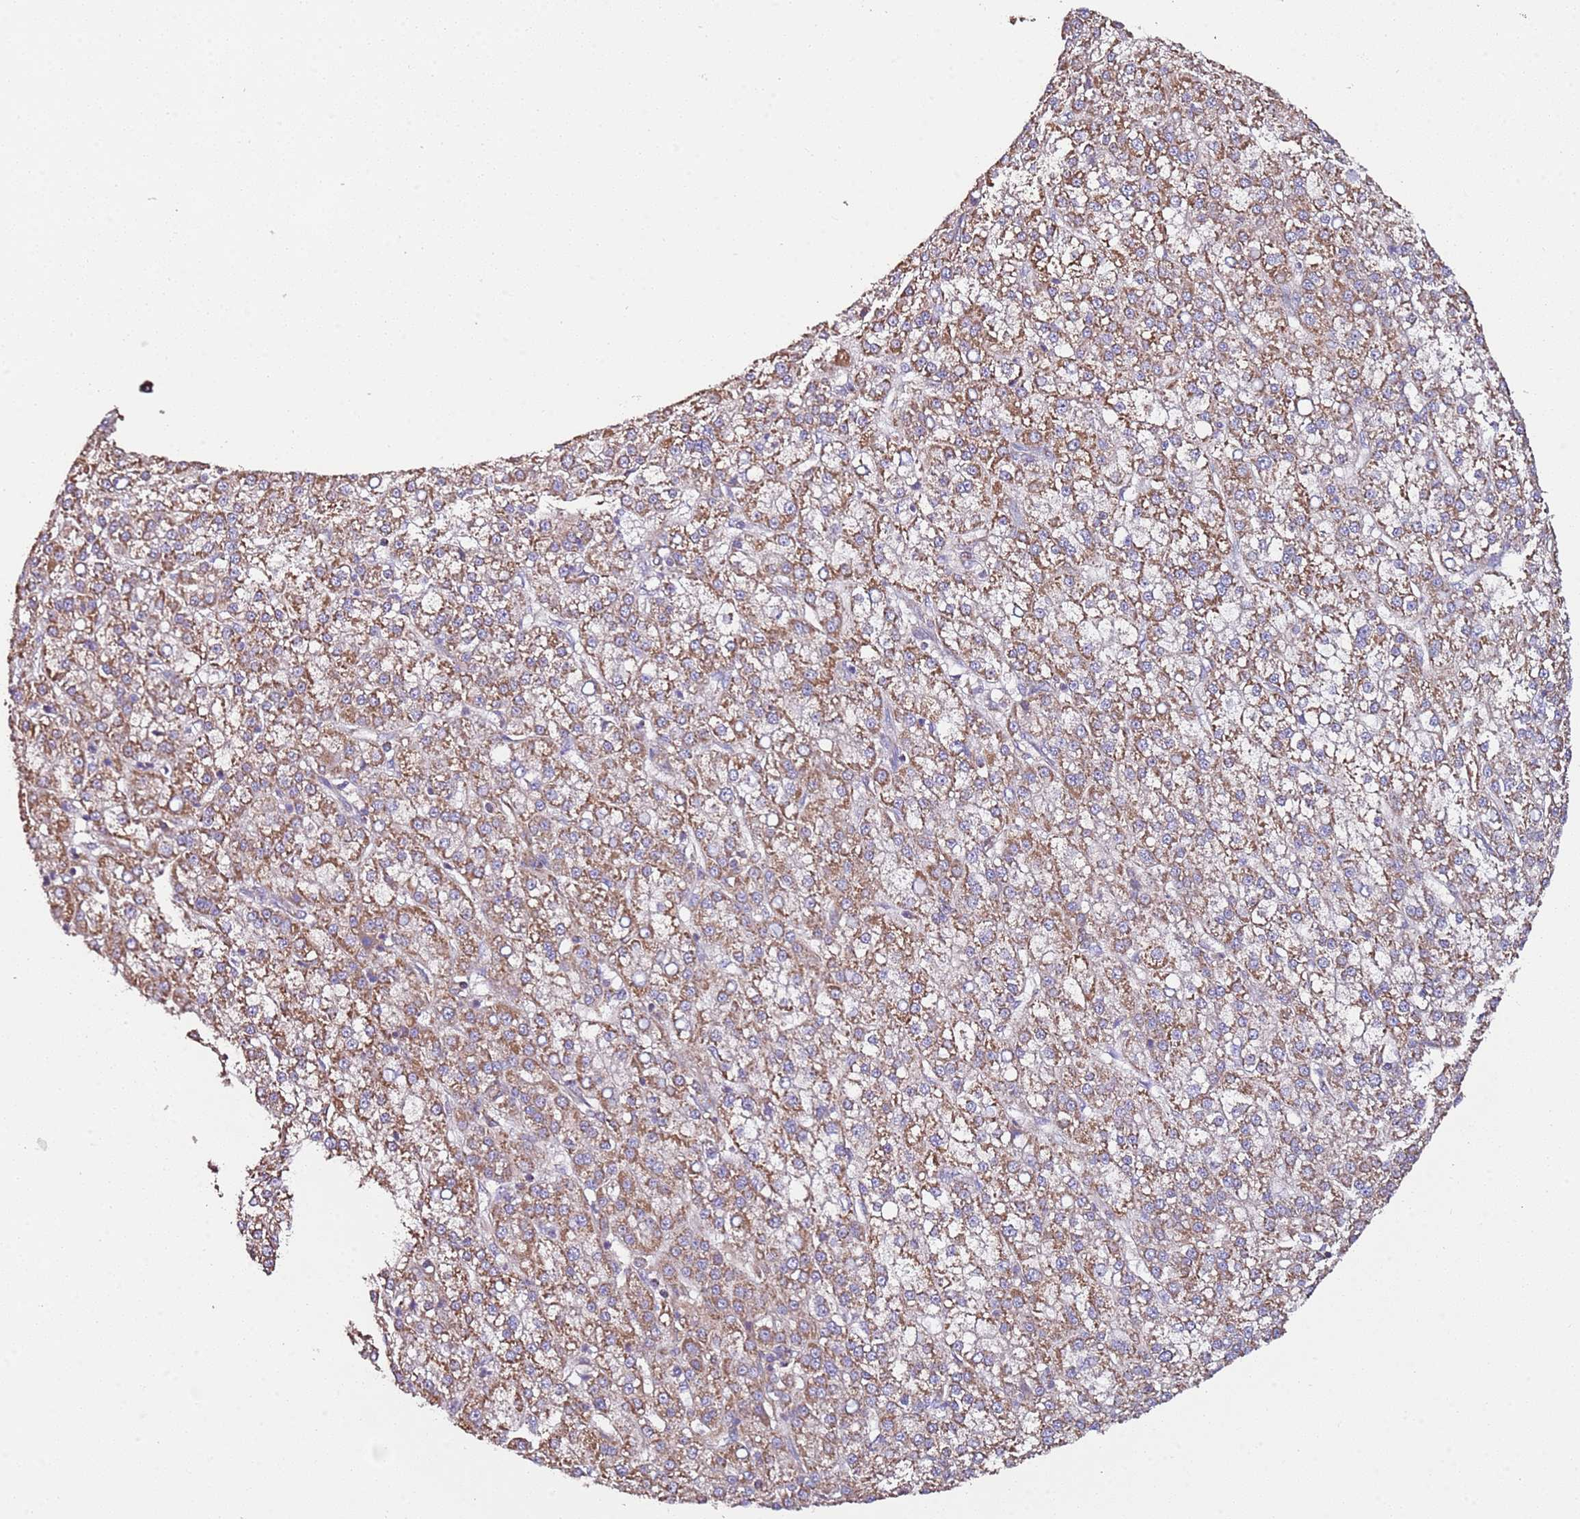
{"staining": {"intensity": "moderate", "quantity": ">75%", "location": "cytoplasmic/membranous"}, "tissue": "liver cancer", "cell_type": "Tumor cells", "image_type": "cancer", "snomed": [{"axis": "morphology", "description": "Carcinoma, Hepatocellular, NOS"}, {"axis": "topography", "description": "Liver"}], "caption": "Hepatocellular carcinoma (liver) stained for a protein demonstrates moderate cytoplasmic/membranous positivity in tumor cells. The protein is stained brown, and the nuclei are stained in blue (DAB IHC with brightfield microscopy, high magnification).", "gene": "RMND5A", "patient": {"sex": "female", "age": 58}}